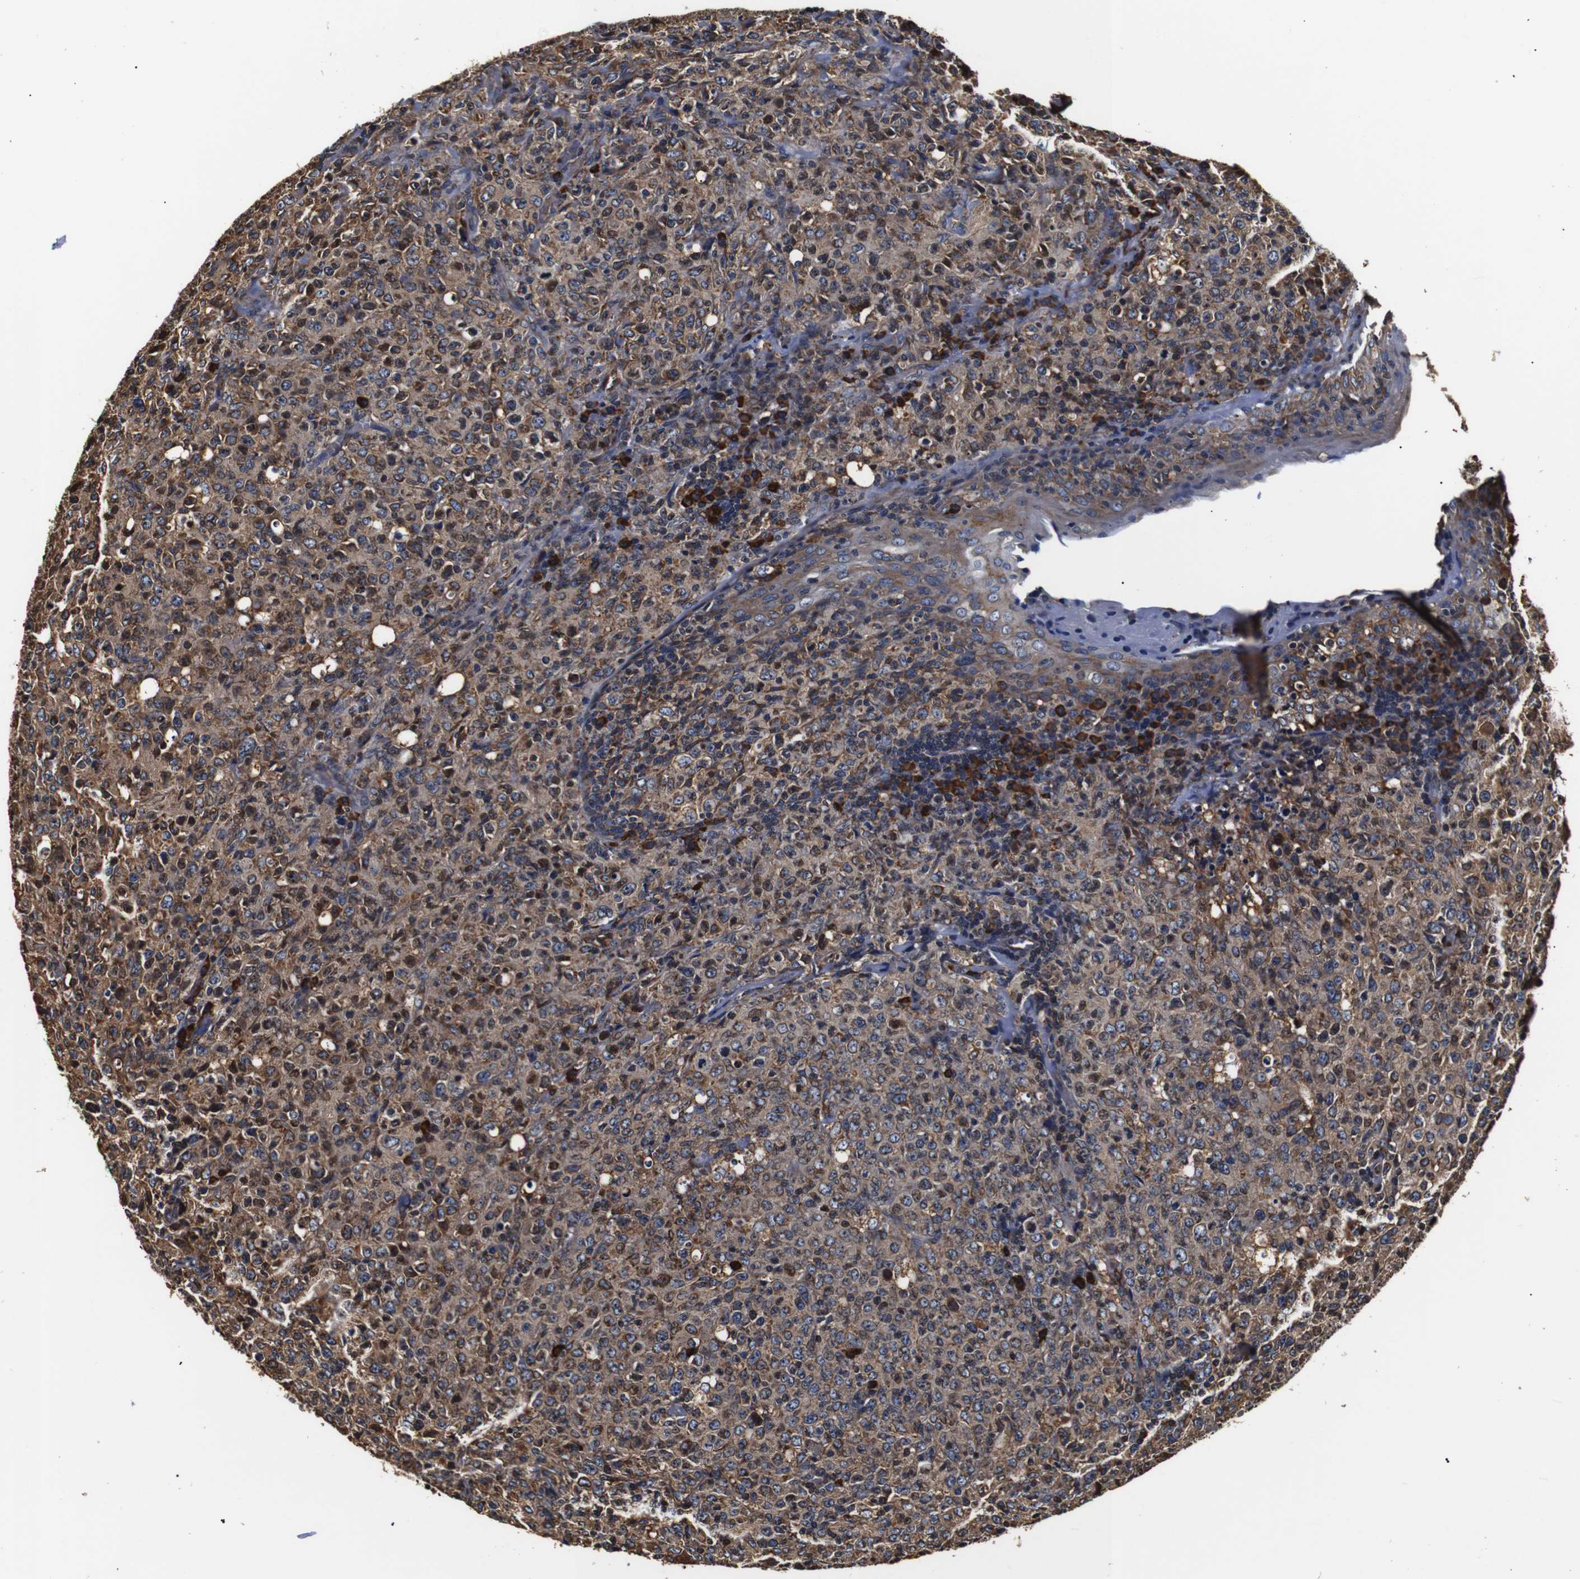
{"staining": {"intensity": "moderate", "quantity": ">75%", "location": "cytoplasmic/membranous"}, "tissue": "lymphoma", "cell_type": "Tumor cells", "image_type": "cancer", "snomed": [{"axis": "morphology", "description": "Malignant lymphoma, non-Hodgkin's type, High grade"}, {"axis": "topography", "description": "Tonsil"}], "caption": "A brown stain highlights moderate cytoplasmic/membranous staining of a protein in high-grade malignant lymphoma, non-Hodgkin's type tumor cells.", "gene": "HHIP", "patient": {"sex": "female", "age": 36}}